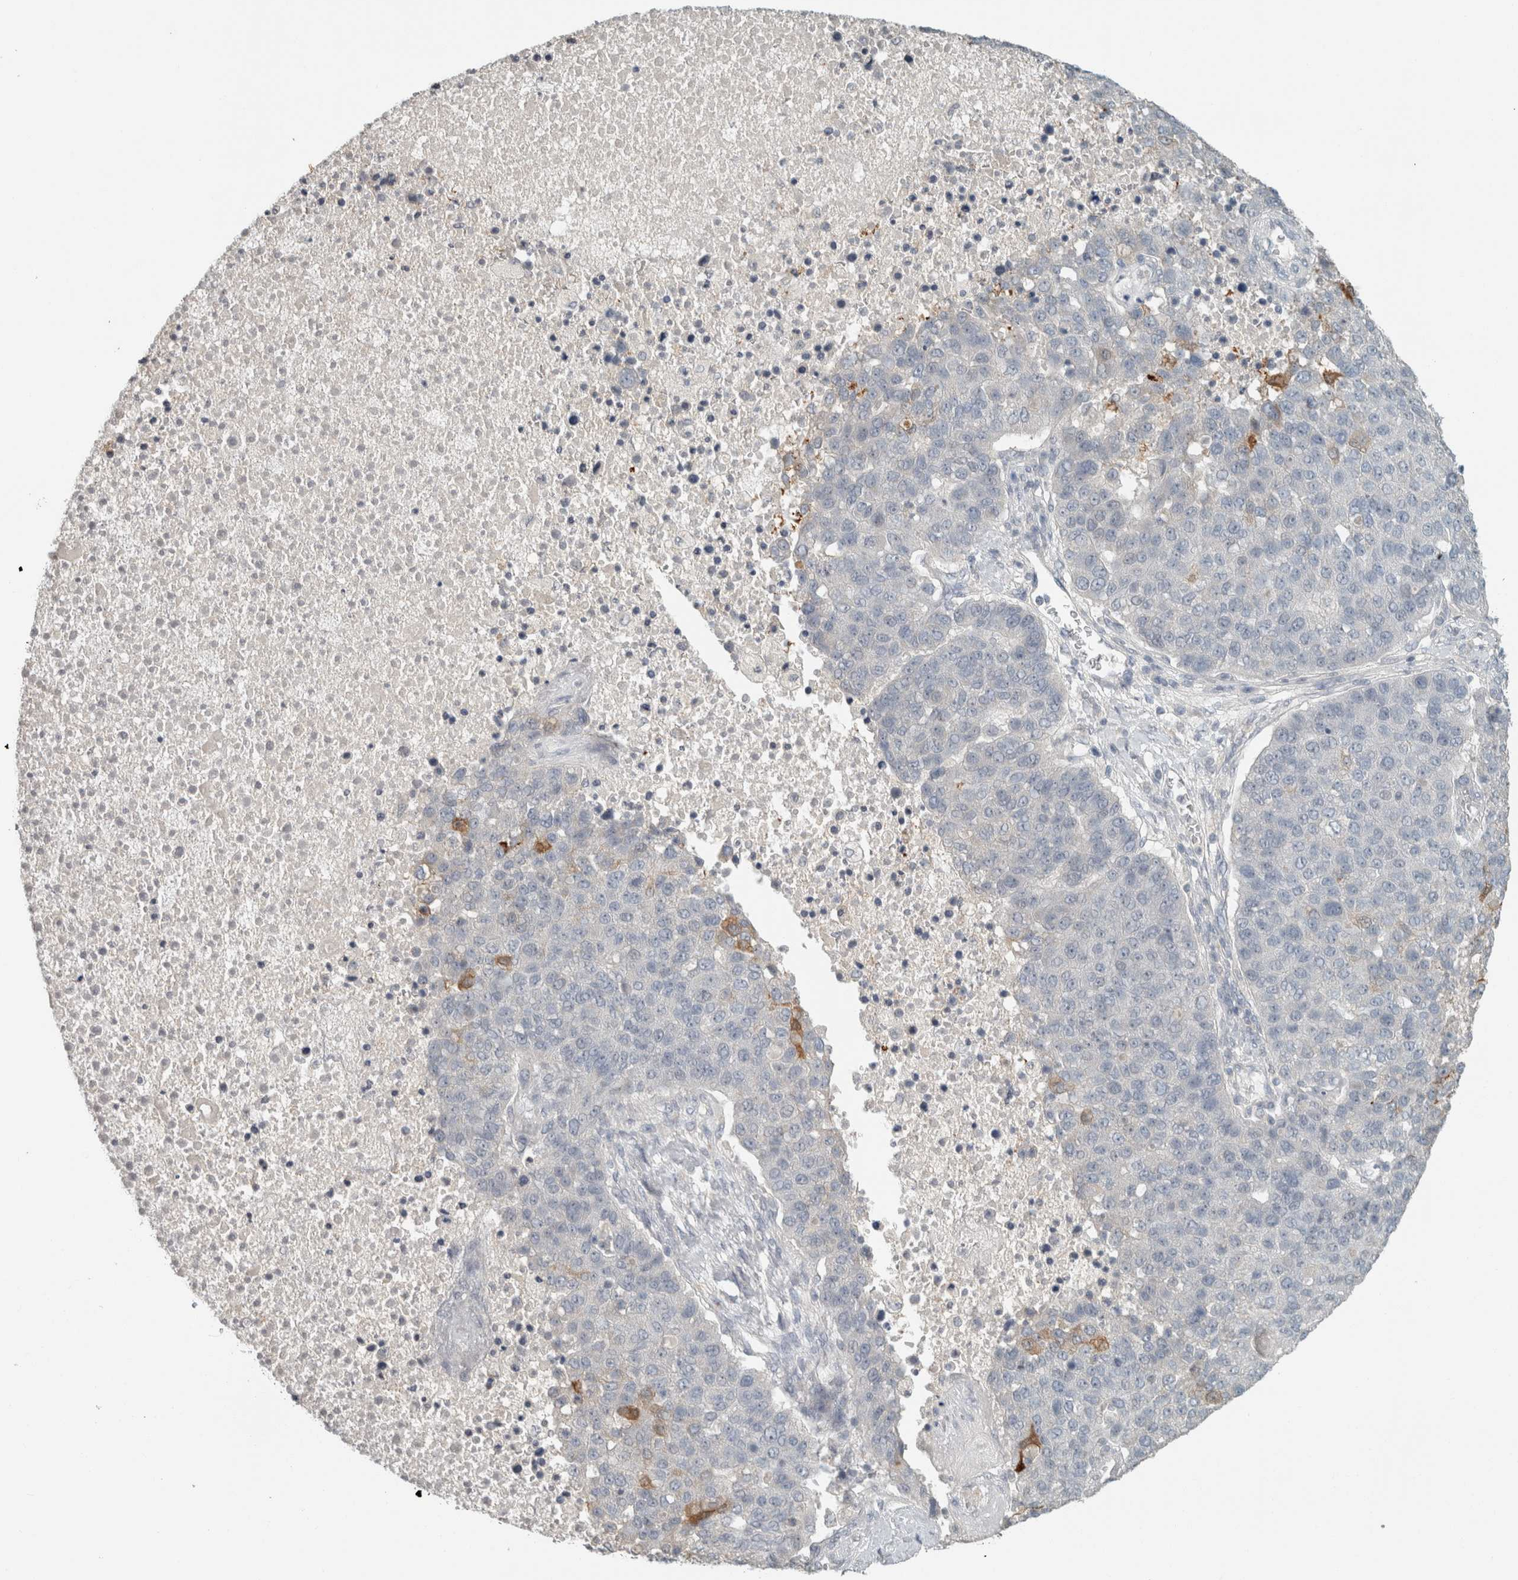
{"staining": {"intensity": "negative", "quantity": "none", "location": "none"}, "tissue": "pancreatic cancer", "cell_type": "Tumor cells", "image_type": "cancer", "snomed": [{"axis": "morphology", "description": "Adenocarcinoma, NOS"}, {"axis": "topography", "description": "Pancreas"}], "caption": "Adenocarcinoma (pancreatic) stained for a protein using immunohistochemistry (IHC) exhibits no staining tumor cells.", "gene": "TRIT1", "patient": {"sex": "female", "age": 61}}